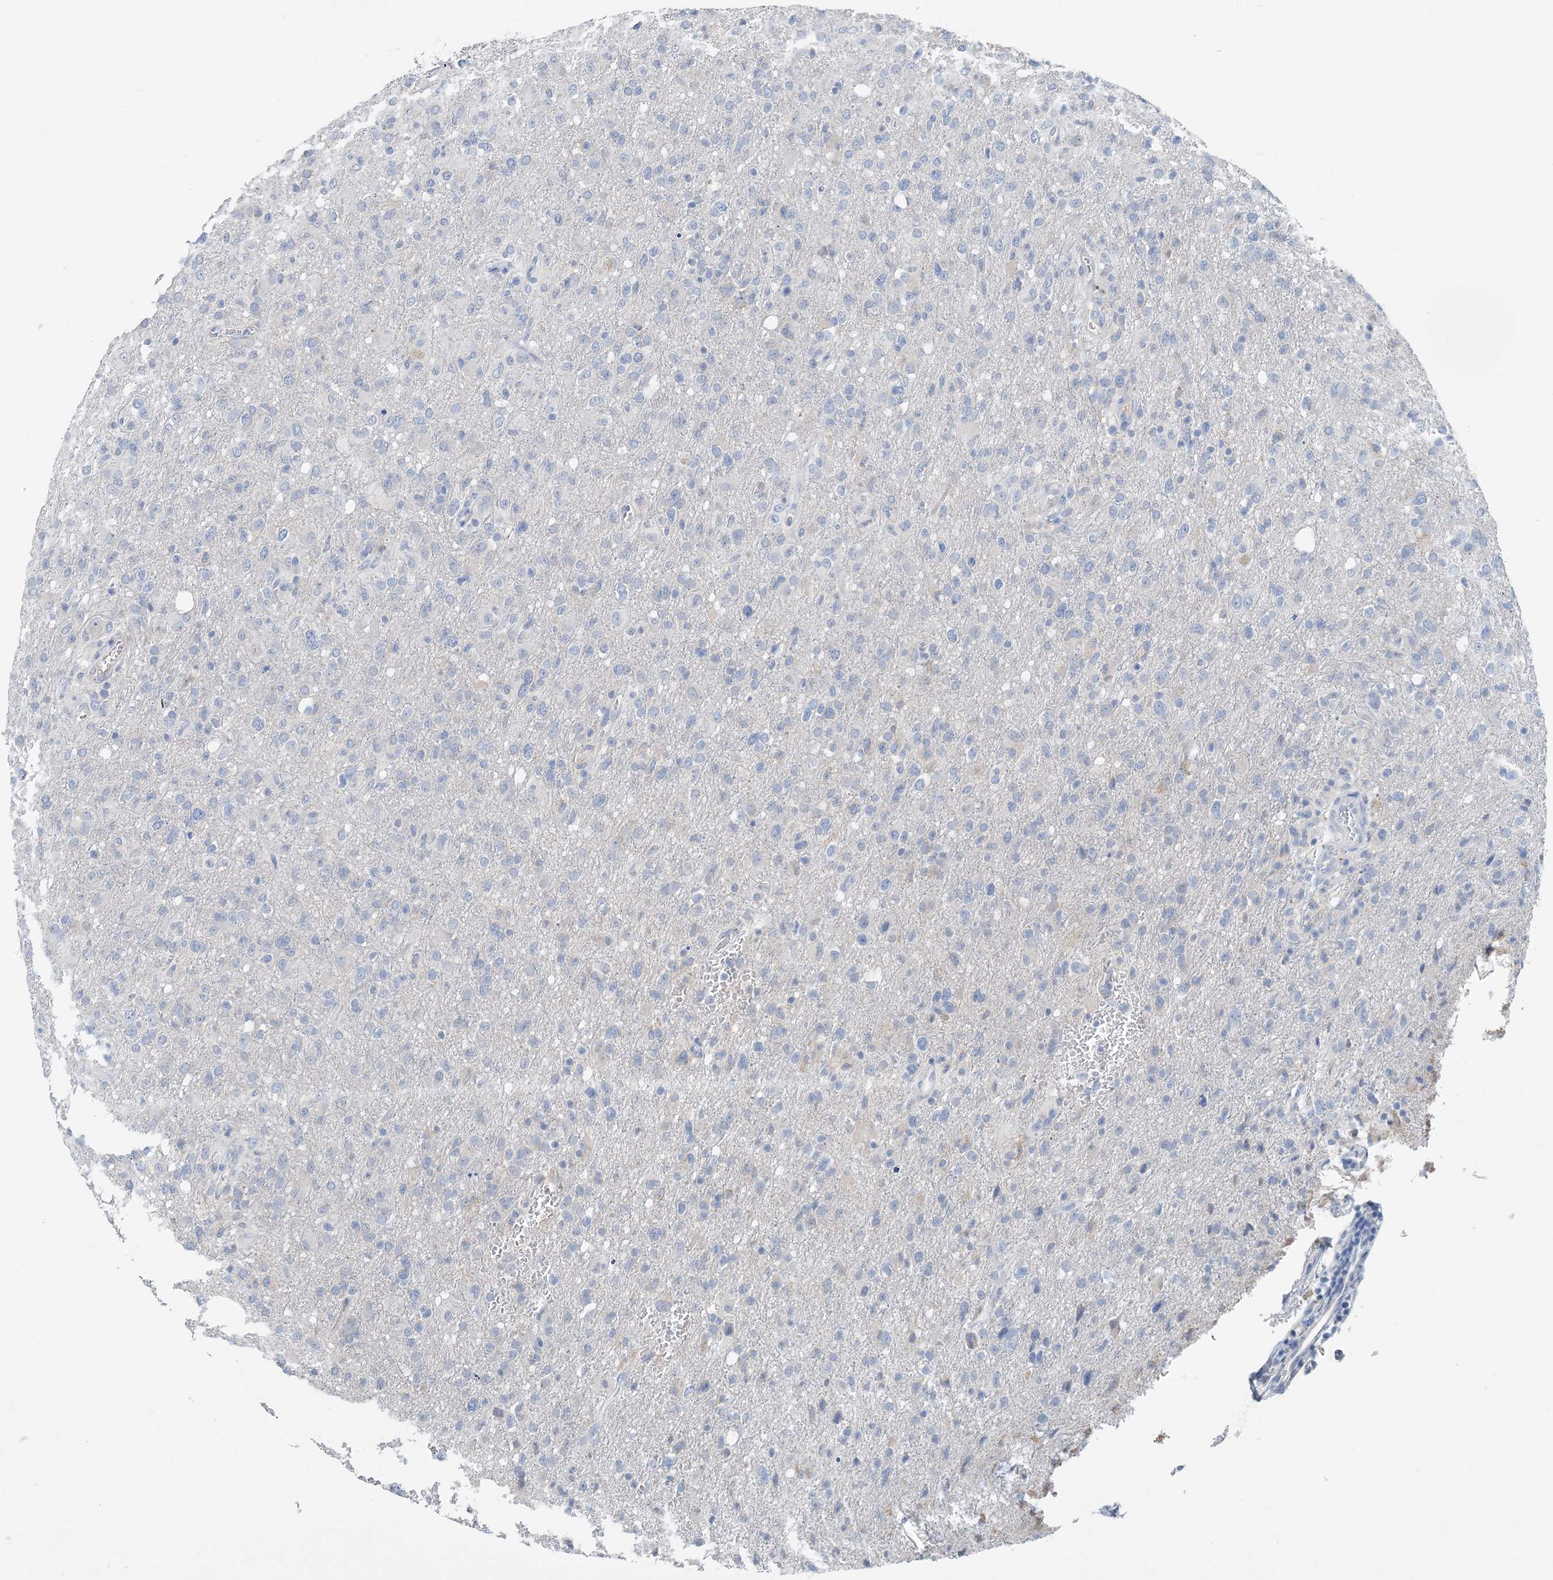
{"staining": {"intensity": "negative", "quantity": "none", "location": "none"}, "tissue": "glioma", "cell_type": "Tumor cells", "image_type": "cancer", "snomed": [{"axis": "morphology", "description": "Glioma, malignant, High grade"}, {"axis": "topography", "description": "Brain"}], "caption": "This is a photomicrograph of immunohistochemistry (IHC) staining of glioma, which shows no expression in tumor cells. (DAB (3,3'-diaminobenzidine) immunohistochemistry, high magnification).", "gene": "CTRL", "patient": {"sex": "female", "age": 57}}